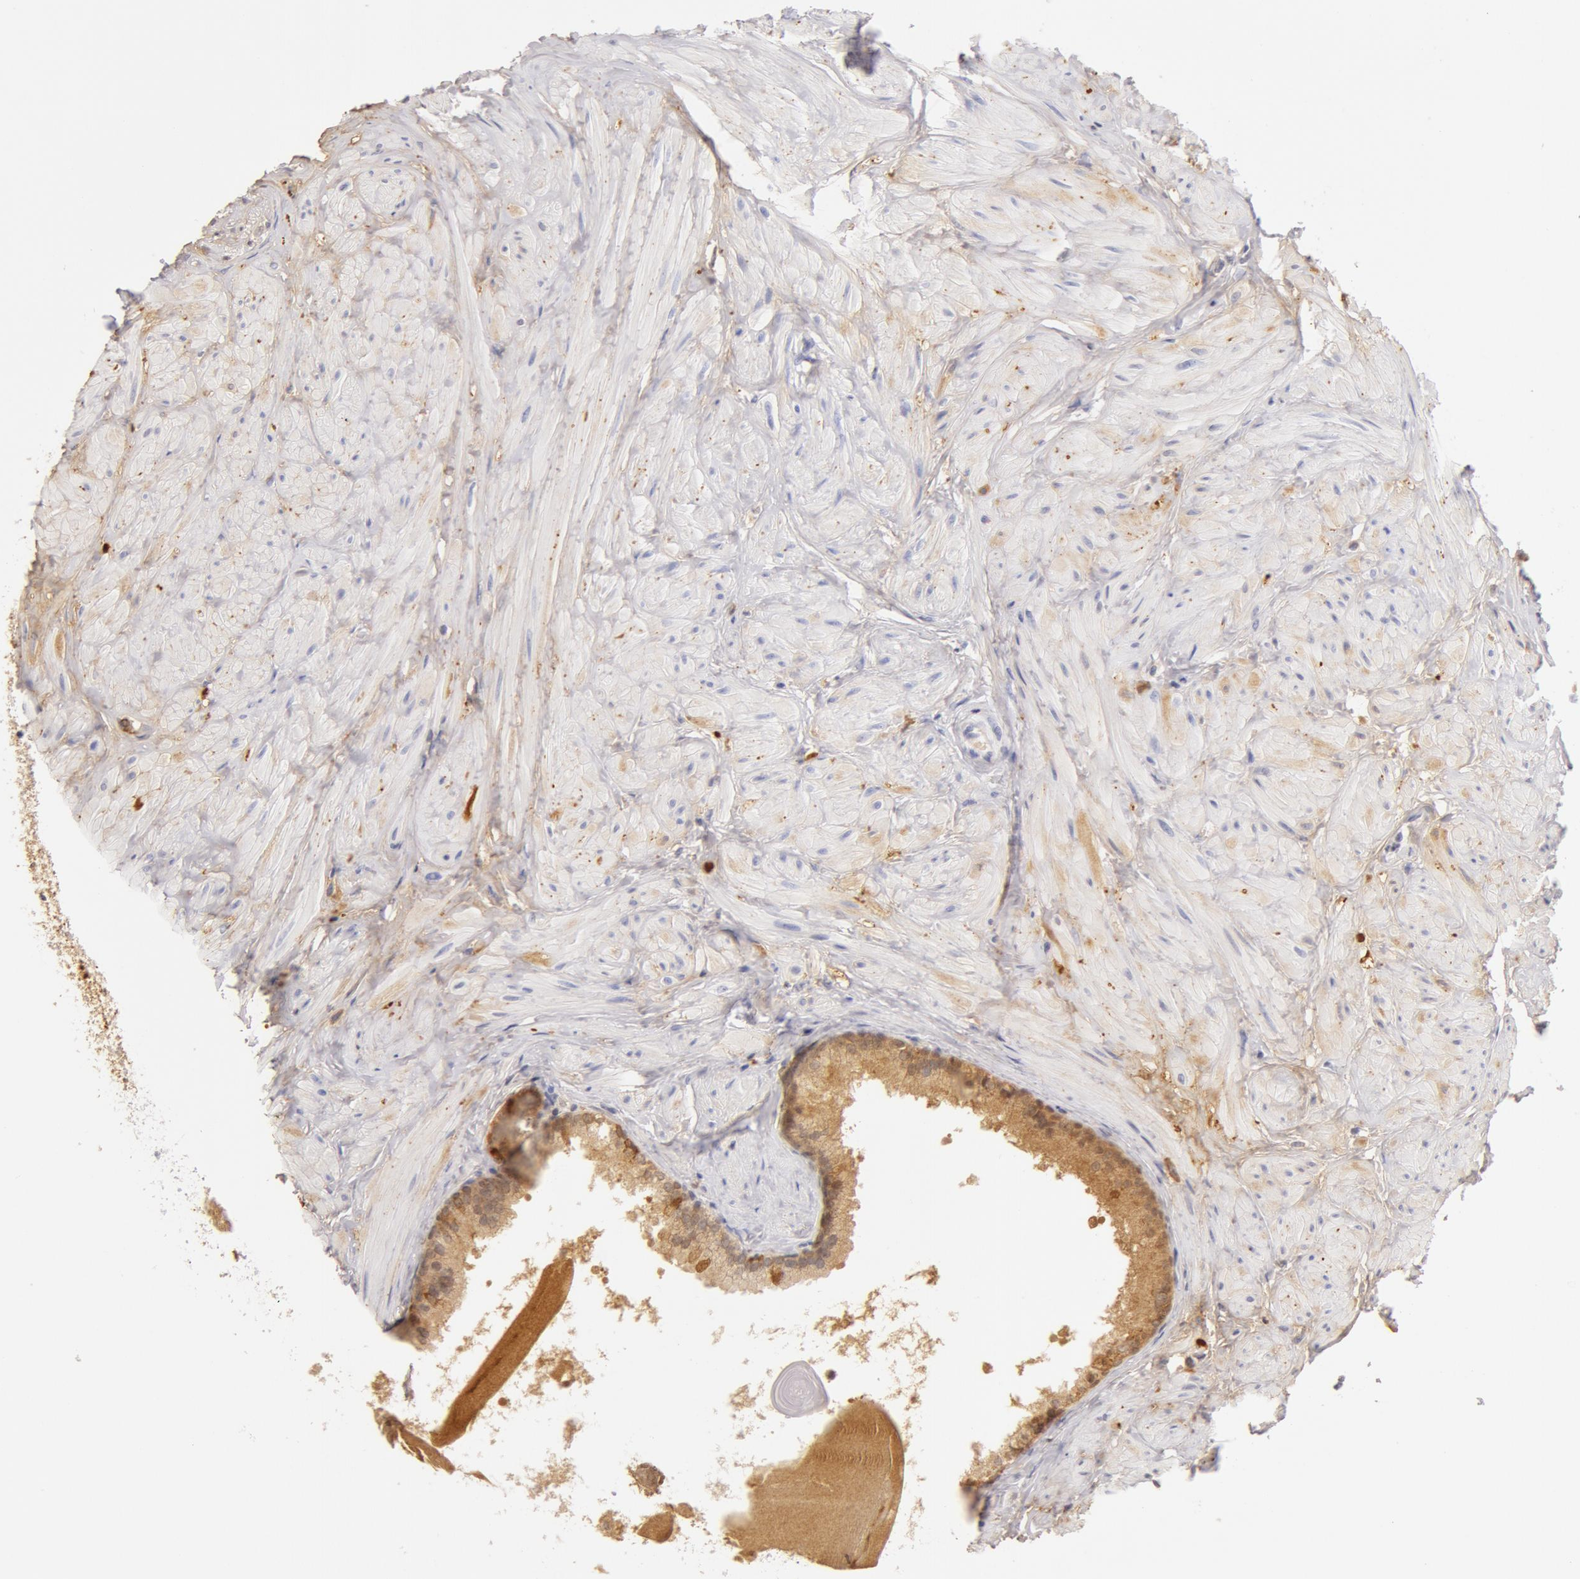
{"staining": {"intensity": "weak", "quantity": "<25%", "location": "cytoplasmic/membranous"}, "tissue": "prostate", "cell_type": "Glandular cells", "image_type": "normal", "snomed": [{"axis": "morphology", "description": "Normal tissue, NOS"}, {"axis": "topography", "description": "Prostate"}], "caption": "Immunohistochemistry (IHC) photomicrograph of unremarkable prostate: prostate stained with DAB exhibits no significant protein staining in glandular cells. (Brightfield microscopy of DAB (3,3'-diaminobenzidine) immunohistochemistry at high magnification).", "gene": "AHSG", "patient": {"sex": "male", "age": 65}}